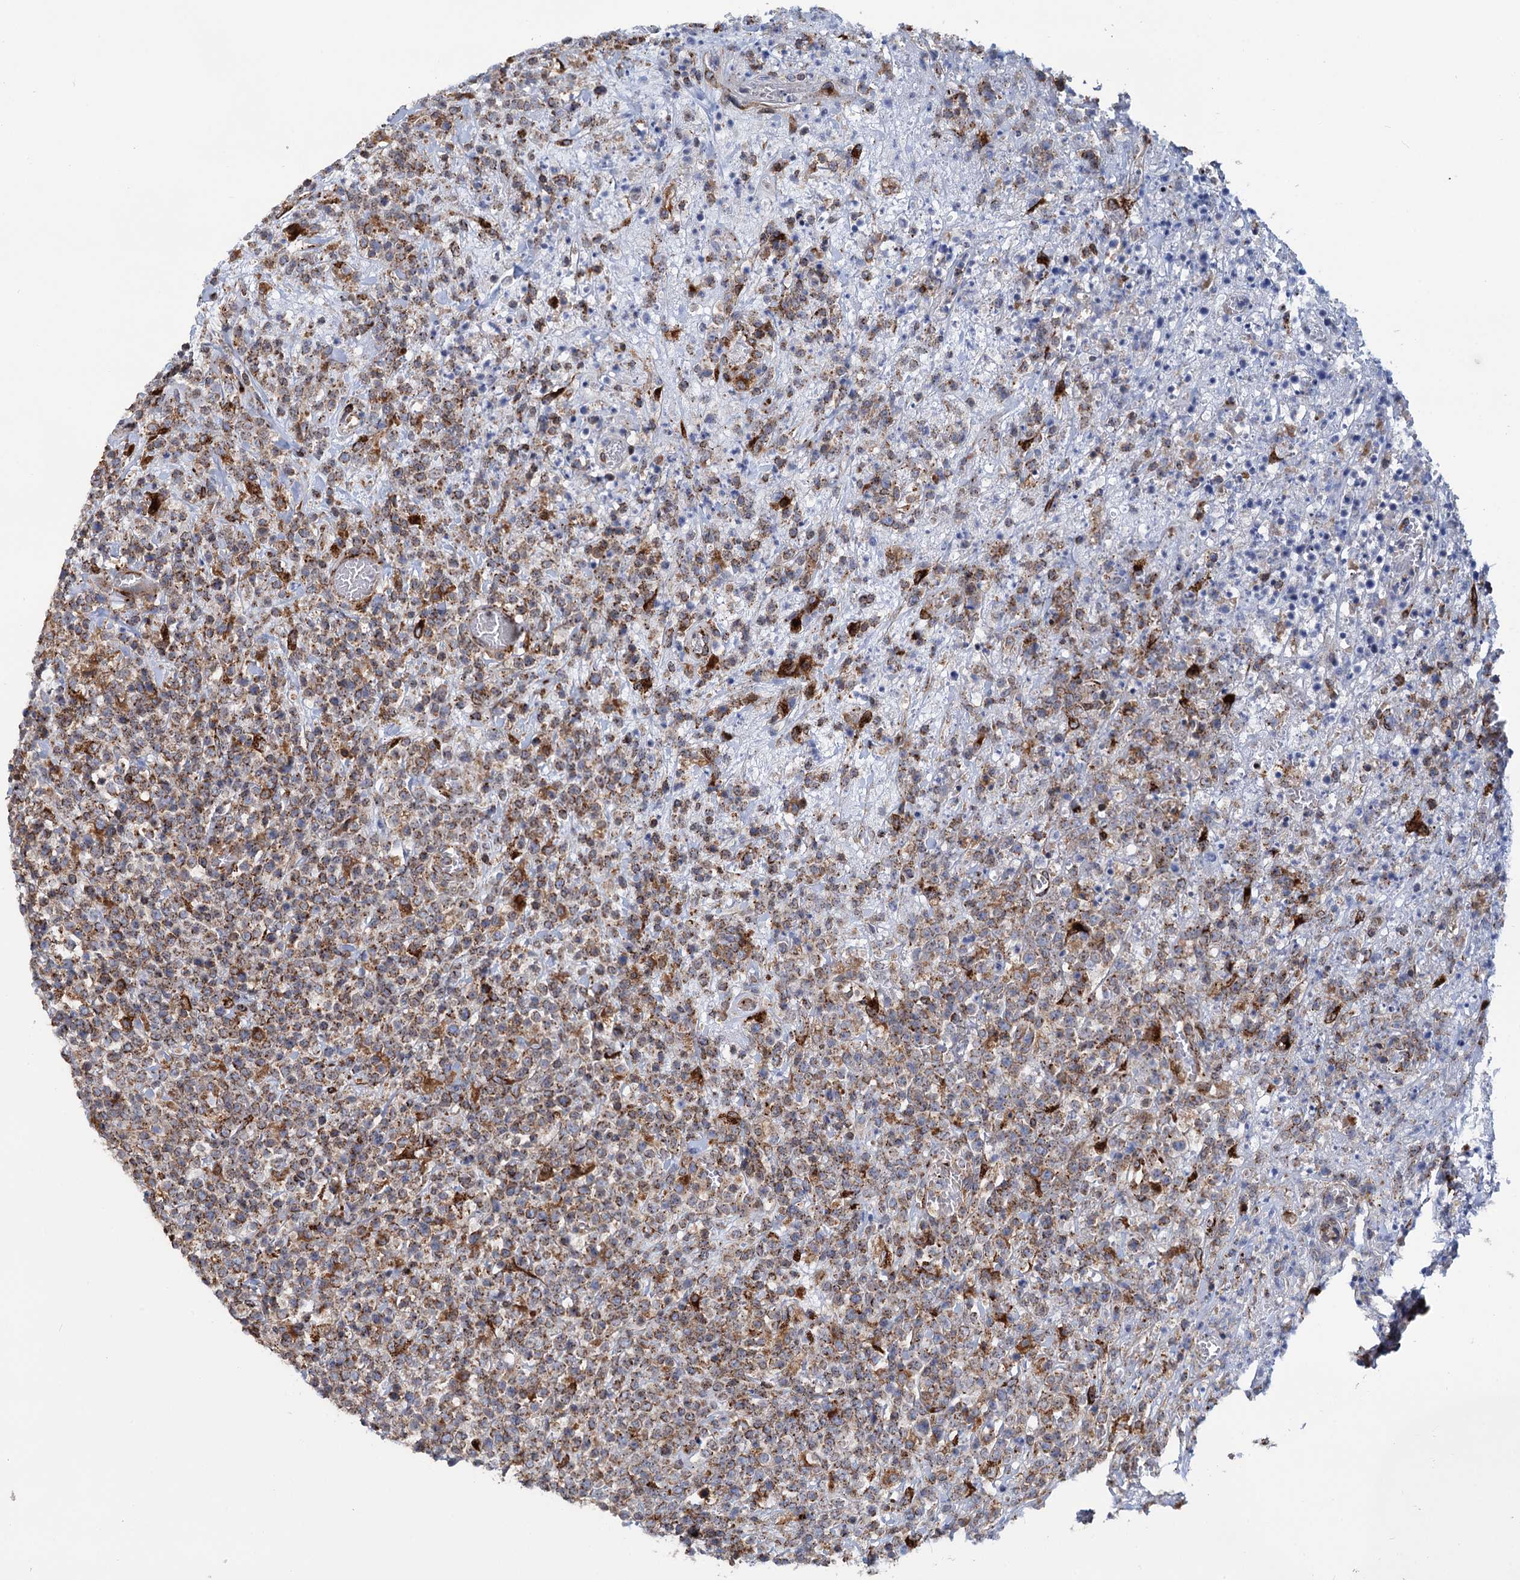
{"staining": {"intensity": "moderate", "quantity": ">75%", "location": "cytoplasmic/membranous"}, "tissue": "lymphoma", "cell_type": "Tumor cells", "image_type": "cancer", "snomed": [{"axis": "morphology", "description": "Malignant lymphoma, non-Hodgkin's type, High grade"}, {"axis": "topography", "description": "Colon"}], "caption": "IHC of human high-grade malignant lymphoma, non-Hodgkin's type demonstrates medium levels of moderate cytoplasmic/membranous positivity in approximately >75% of tumor cells. (DAB = brown stain, brightfield microscopy at high magnification).", "gene": "SUPT20H", "patient": {"sex": "female", "age": 53}}